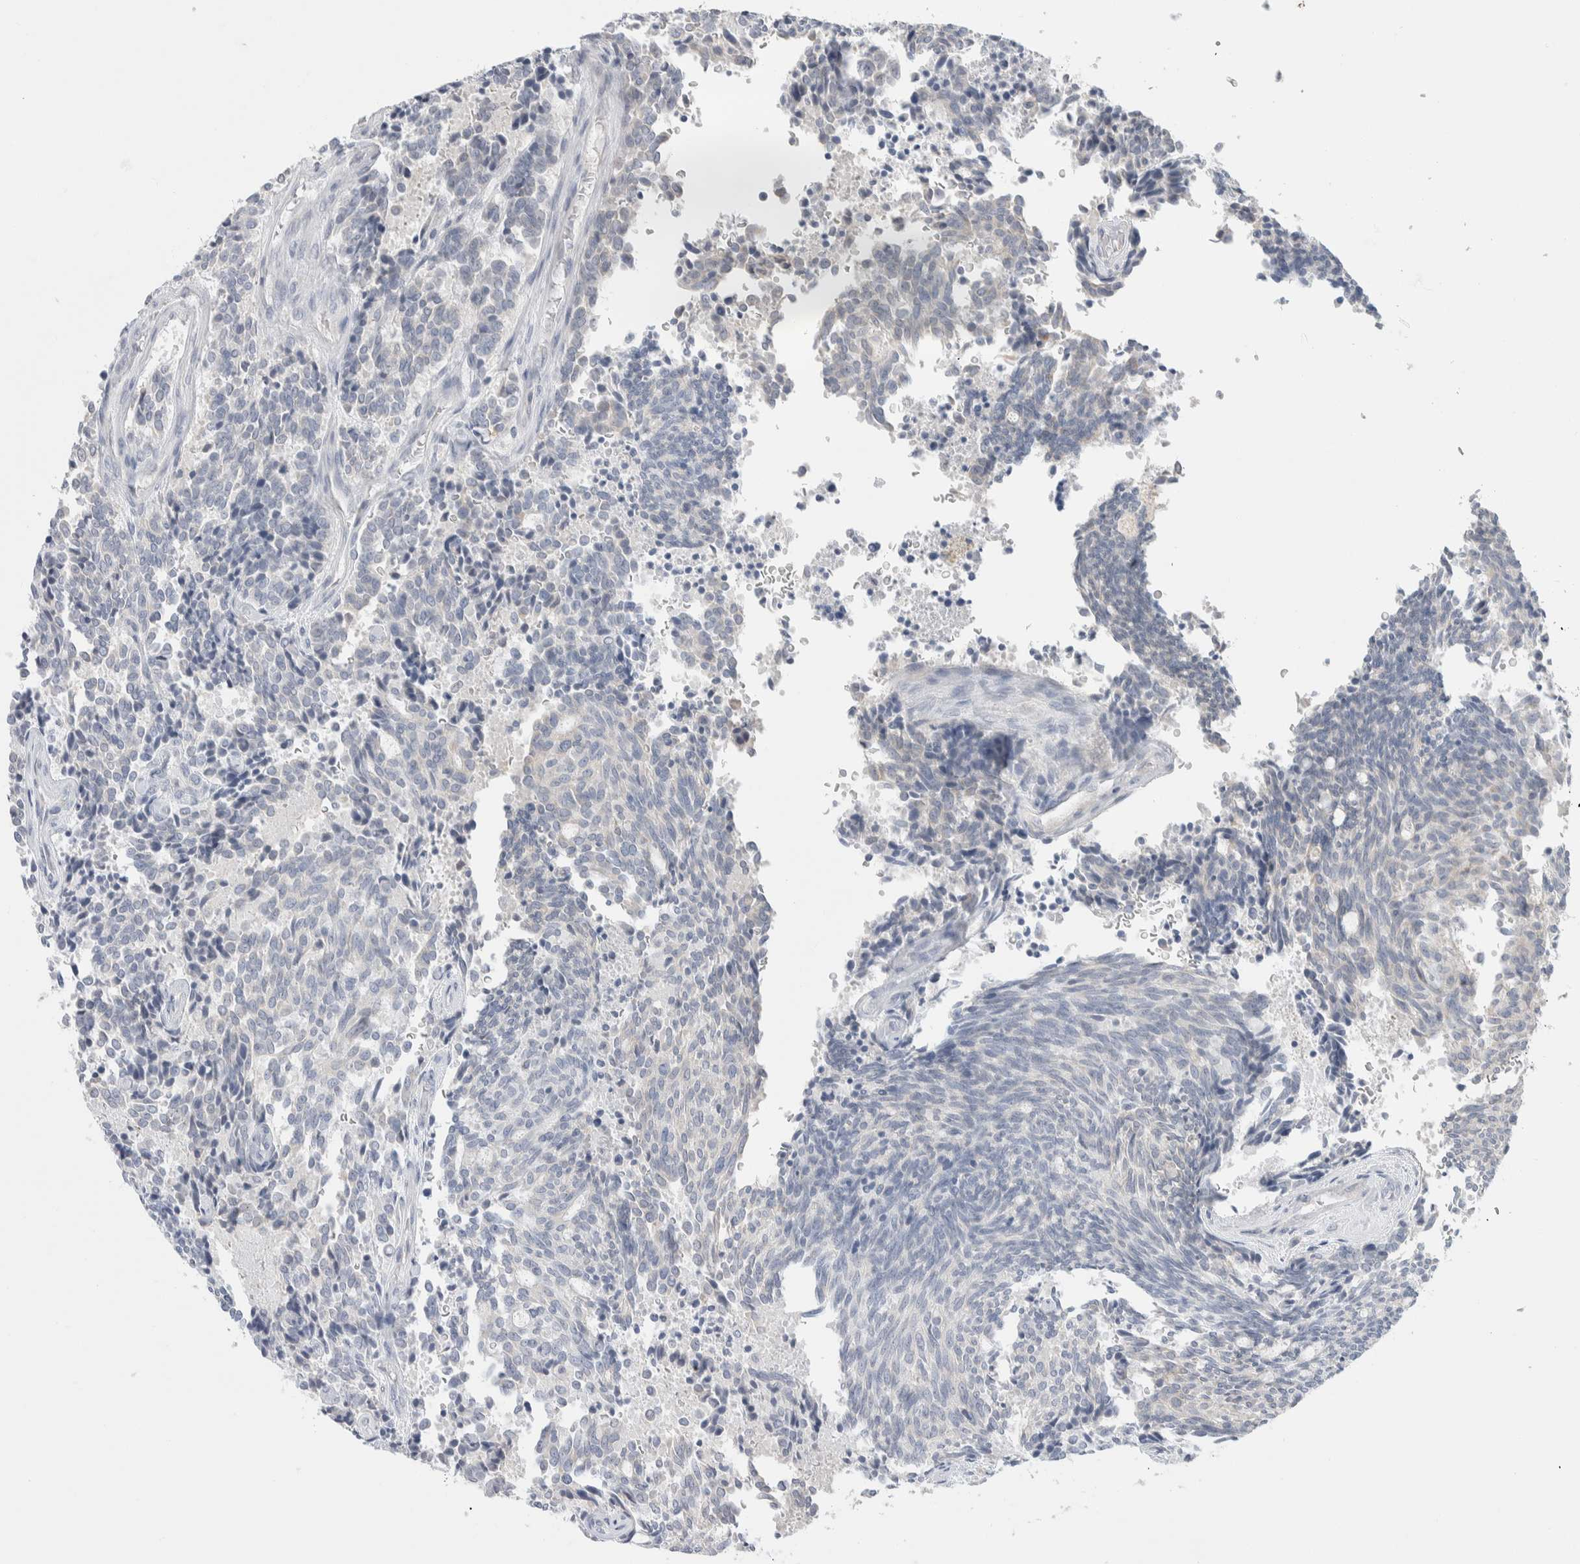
{"staining": {"intensity": "negative", "quantity": "none", "location": "none"}, "tissue": "carcinoid", "cell_type": "Tumor cells", "image_type": "cancer", "snomed": [{"axis": "morphology", "description": "Carcinoid, malignant, NOS"}, {"axis": "topography", "description": "Pancreas"}], "caption": "Histopathology image shows no protein positivity in tumor cells of carcinoid tissue. (Brightfield microscopy of DAB IHC at high magnification).", "gene": "RUSF1", "patient": {"sex": "female", "age": 54}}